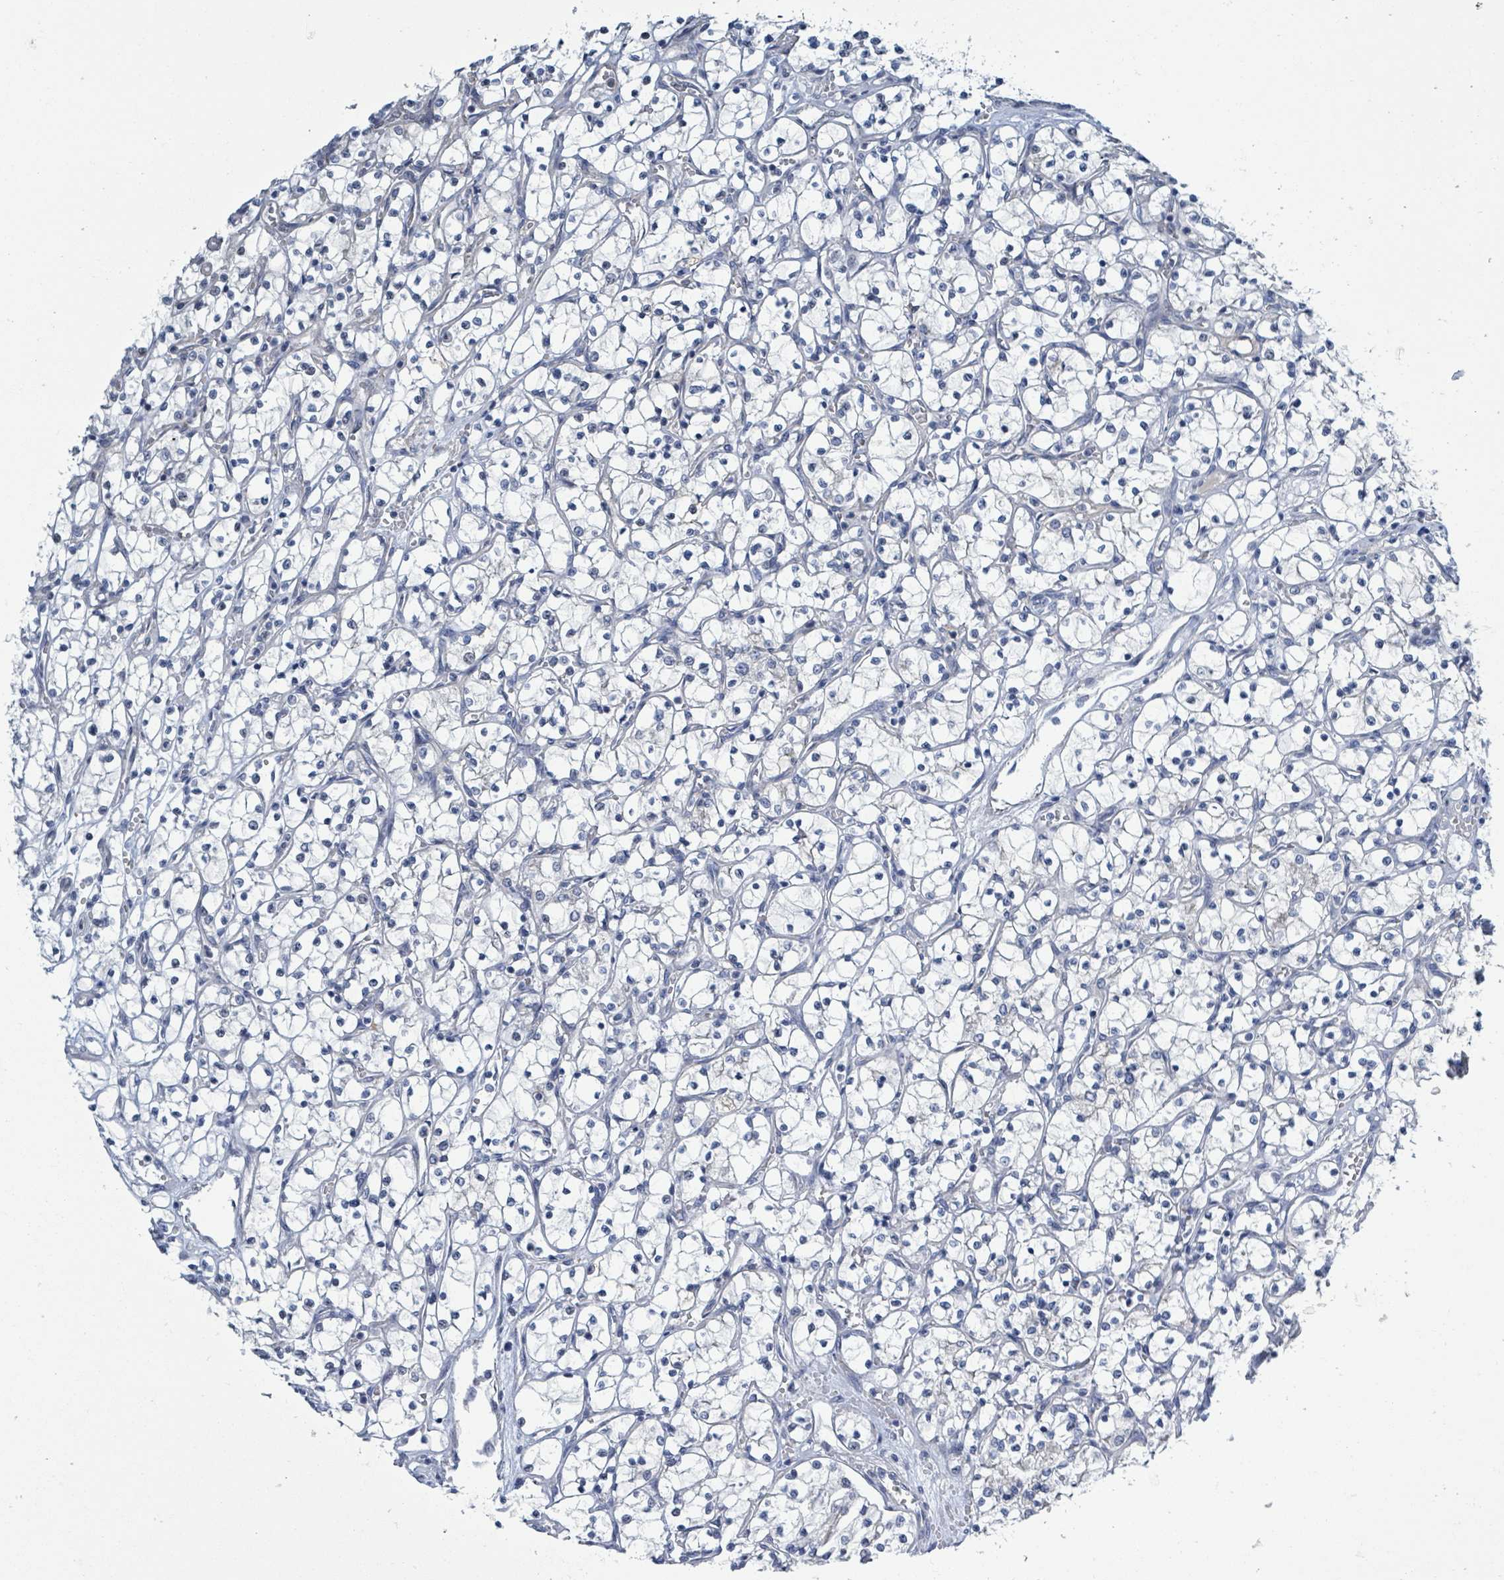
{"staining": {"intensity": "negative", "quantity": "none", "location": "none"}, "tissue": "renal cancer", "cell_type": "Tumor cells", "image_type": "cancer", "snomed": [{"axis": "morphology", "description": "Adenocarcinoma, NOS"}, {"axis": "topography", "description": "Kidney"}], "caption": "There is no significant expression in tumor cells of renal cancer.", "gene": "DGKZ", "patient": {"sex": "female", "age": 69}}